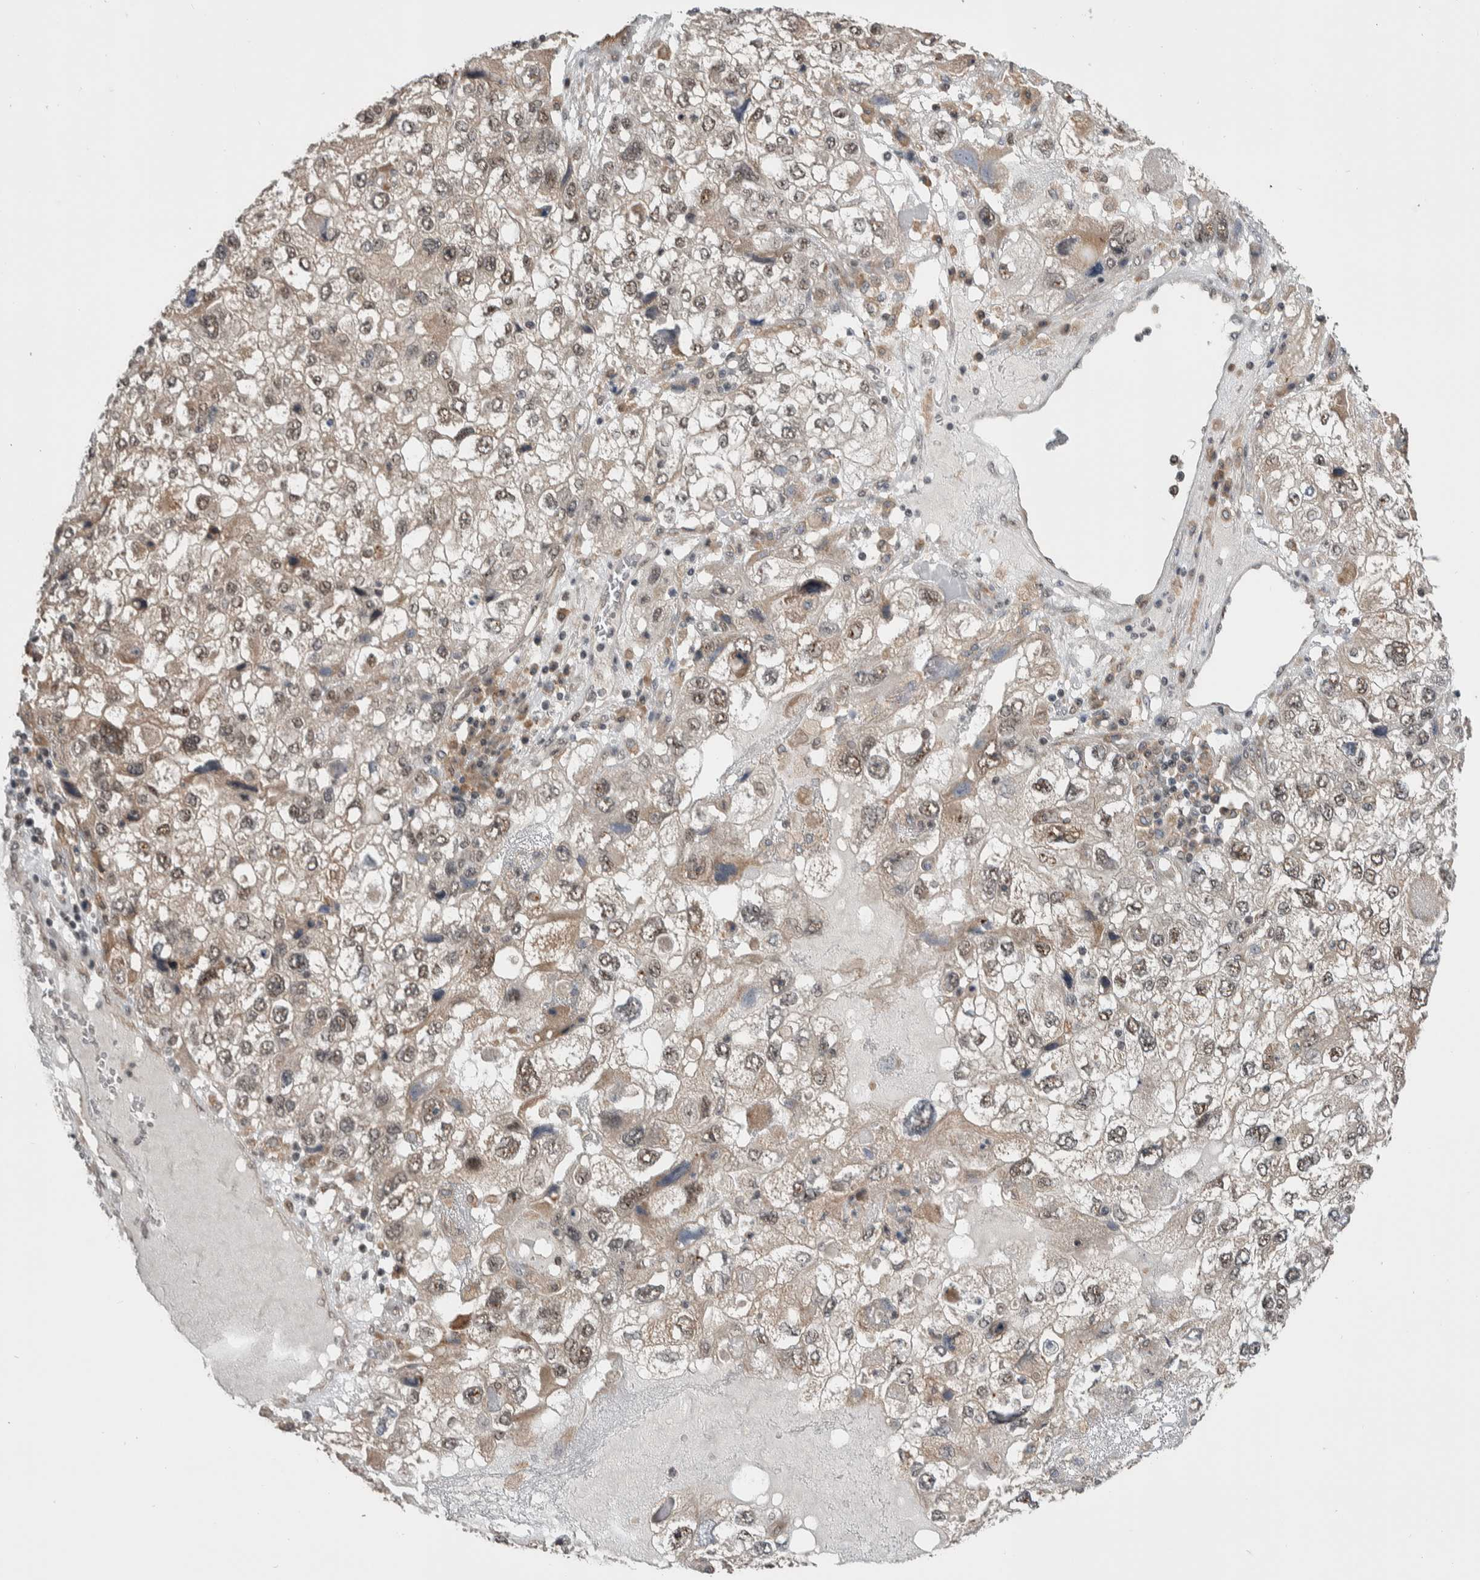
{"staining": {"intensity": "weak", "quantity": ">75%", "location": "nuclear"}, "tissue": "endometrial cancer", "cell_type": "Tumor cells", "image_type": "cancer", "snomed": [{"axis": "morphology", "description": "Adenocarcinoma, NOS"}, {"axis": "topography", "description": "Endometrium"}], "caption": "A low amount of weak nuclear expression is seen in about >75% of tumor cells in adenocarcinoma (endometrial) tissue.", "gene": "PRDM4", "patient": {"sex": "female", "age": 49}}